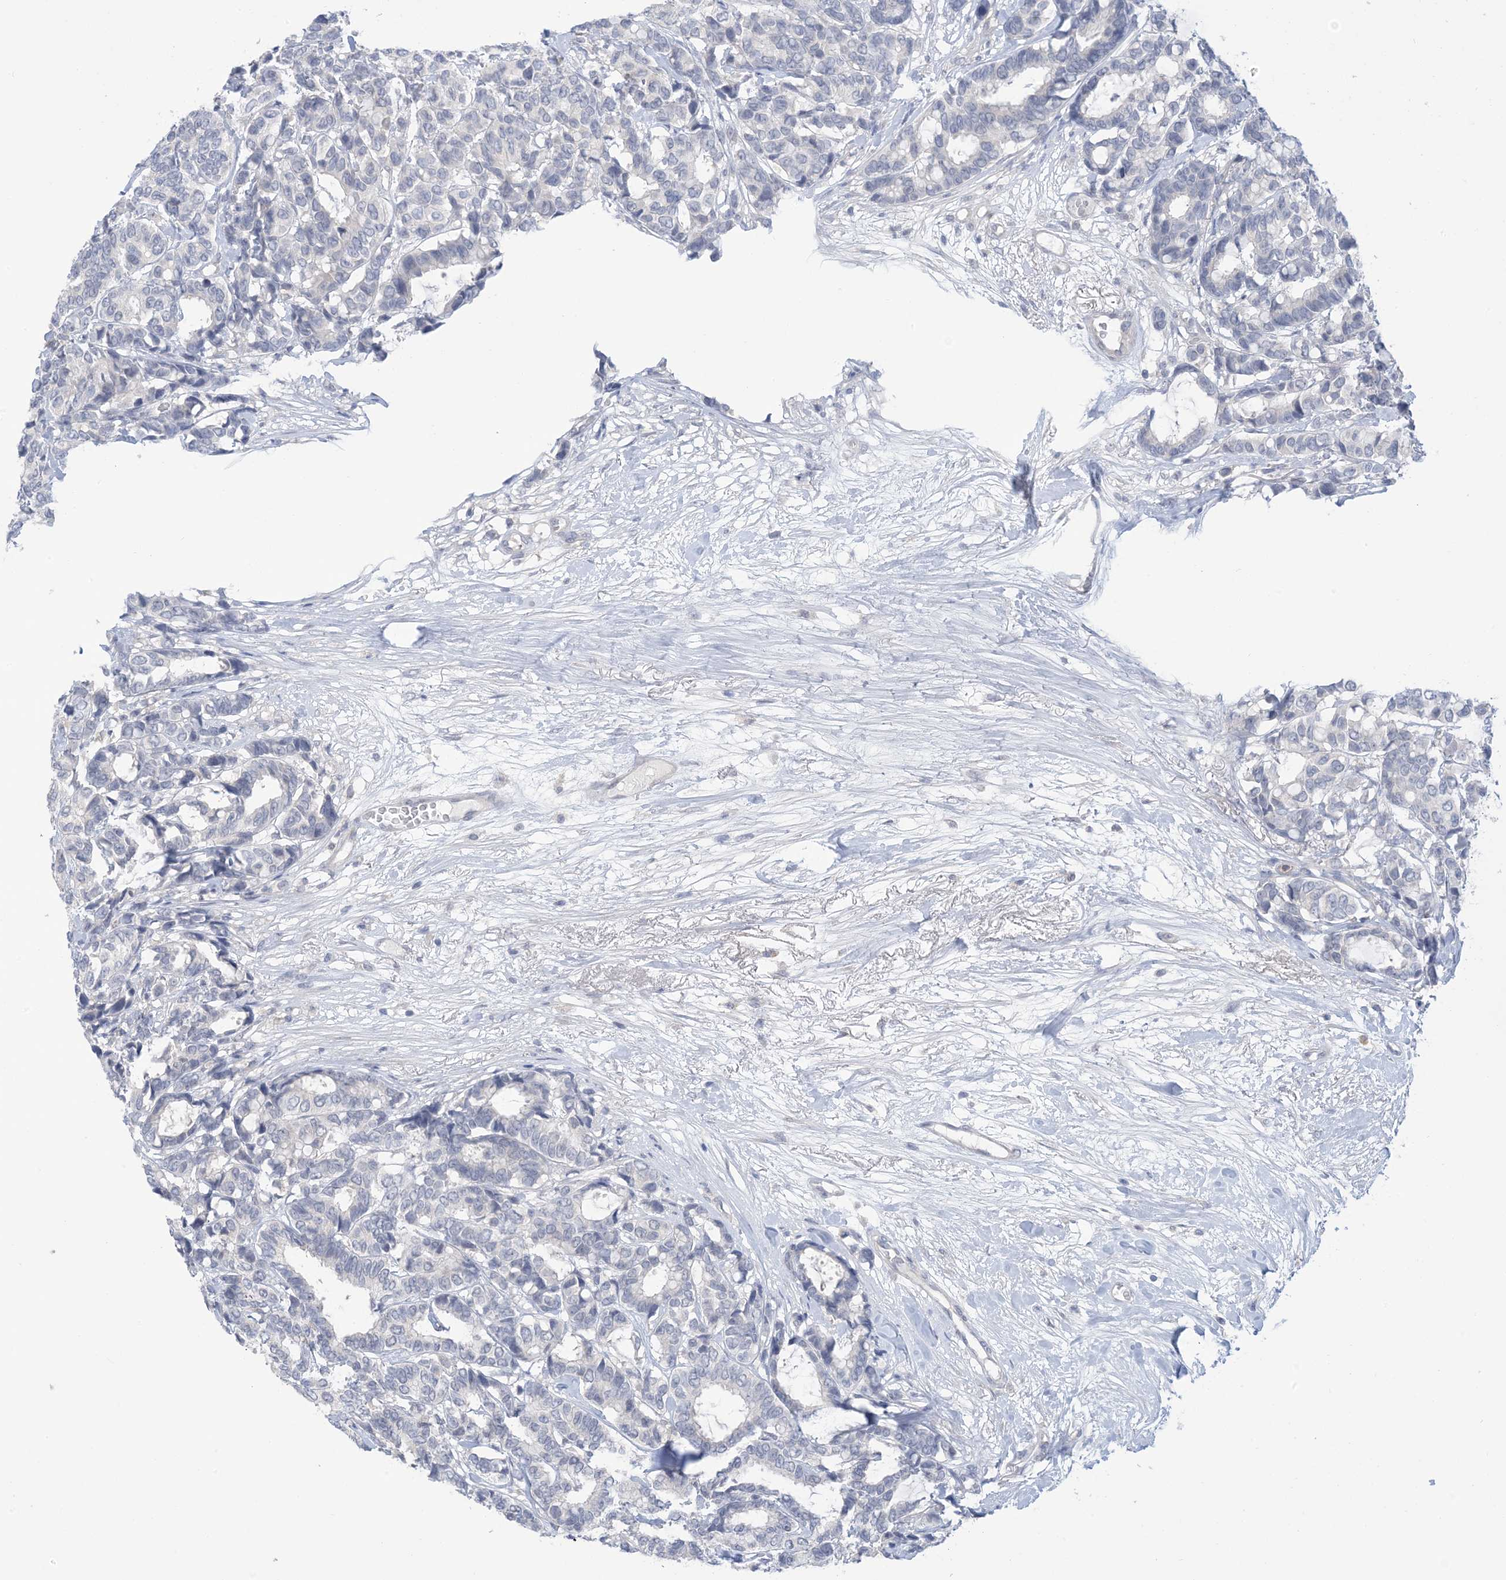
{"staining": {"intensity": "negative", "quantity": "none", "location": "none"}, "tissue": "breast cancer", "cell_type": "Tumor cells", "image_type": "cancer", "snomed": [{"axis": "morphology", "description": "Duct carcinoma"}, {"axis": "topography", "description": "Breast"}], "caption": "Tumor cells are negative for brown protein staining in invasive ductal carcinoma (breast).", "gene": "TTYH1", "patient": {"sex": "female", "age": 87}}